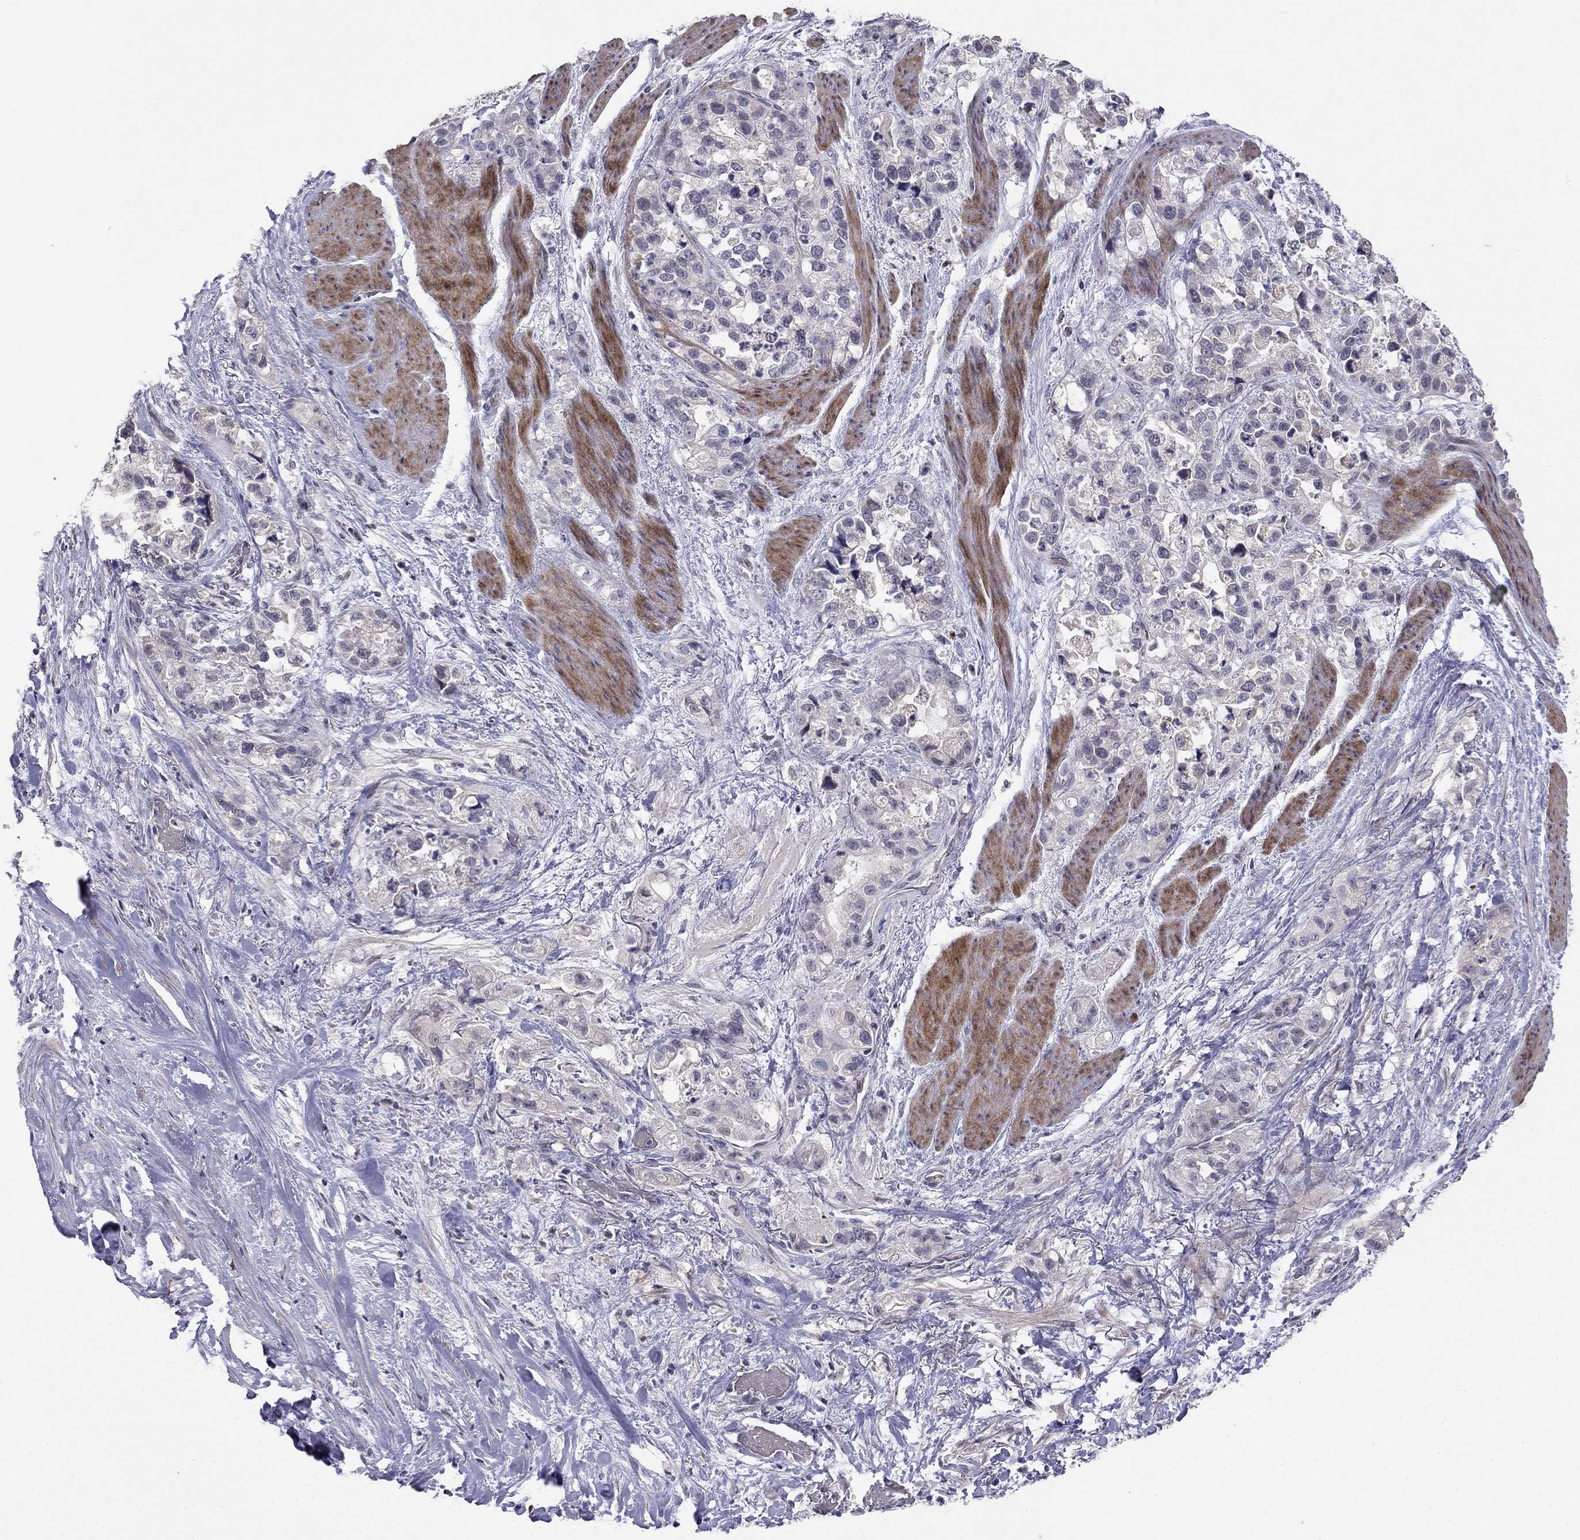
{"staining": {"intensity": "negative", "quantity": "none", "location": "none"}, "tissue": "stomach cancer", "cell_type": "Tumor cells", "image_type": "cancer", "snomed": [{"axis": "morphology", "description": "Adenocarcinoma, NOS"}, {"axis": "topography", "description": "Stomach"}], "caption": "Photomicrograph shows no significant protein expression in tumor cells of stomach cancer.", "gene": "LRRC39", "patient": {"sex": "male", "age": 59}}